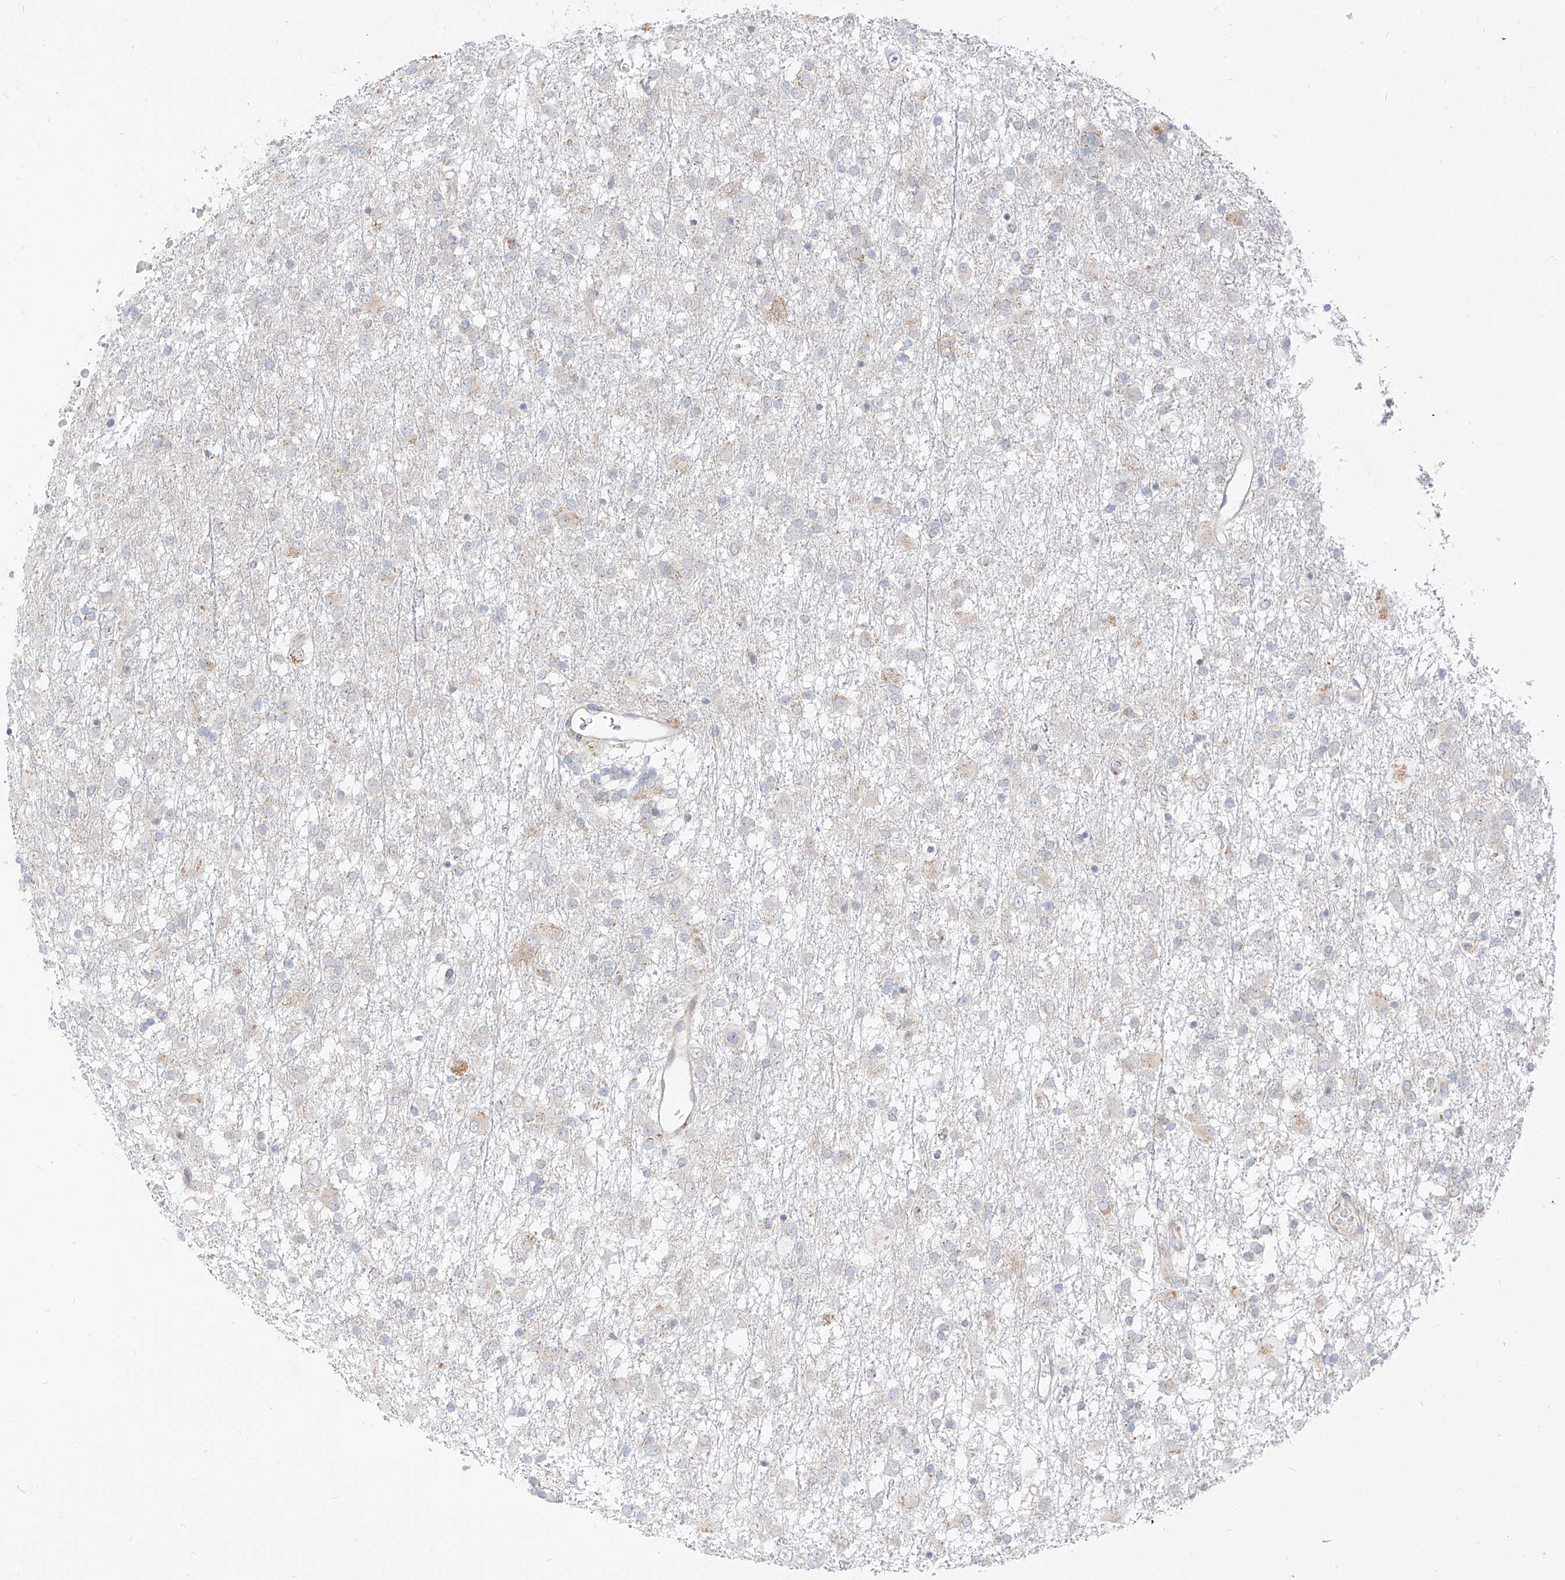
{"staining": {"intensity": "negative", "quantity": "none", "location": "none"}, "tissue": "glioma", "cell_type": "Tumor cells", "image_type": "cancer", "snomed": [{"axis": "morphology", "description": "Glioma, malignant, Low grade"}, {"axis": "topography", "description": "Brain"}], "caption": "High power microscopy histopathology image of an immunohistochemistry image of low-grade glioma (malignant), revealing no significant staining in tumor cells.", "gene": "STT3A", "patient": {"sex": "male", "age": 65}}